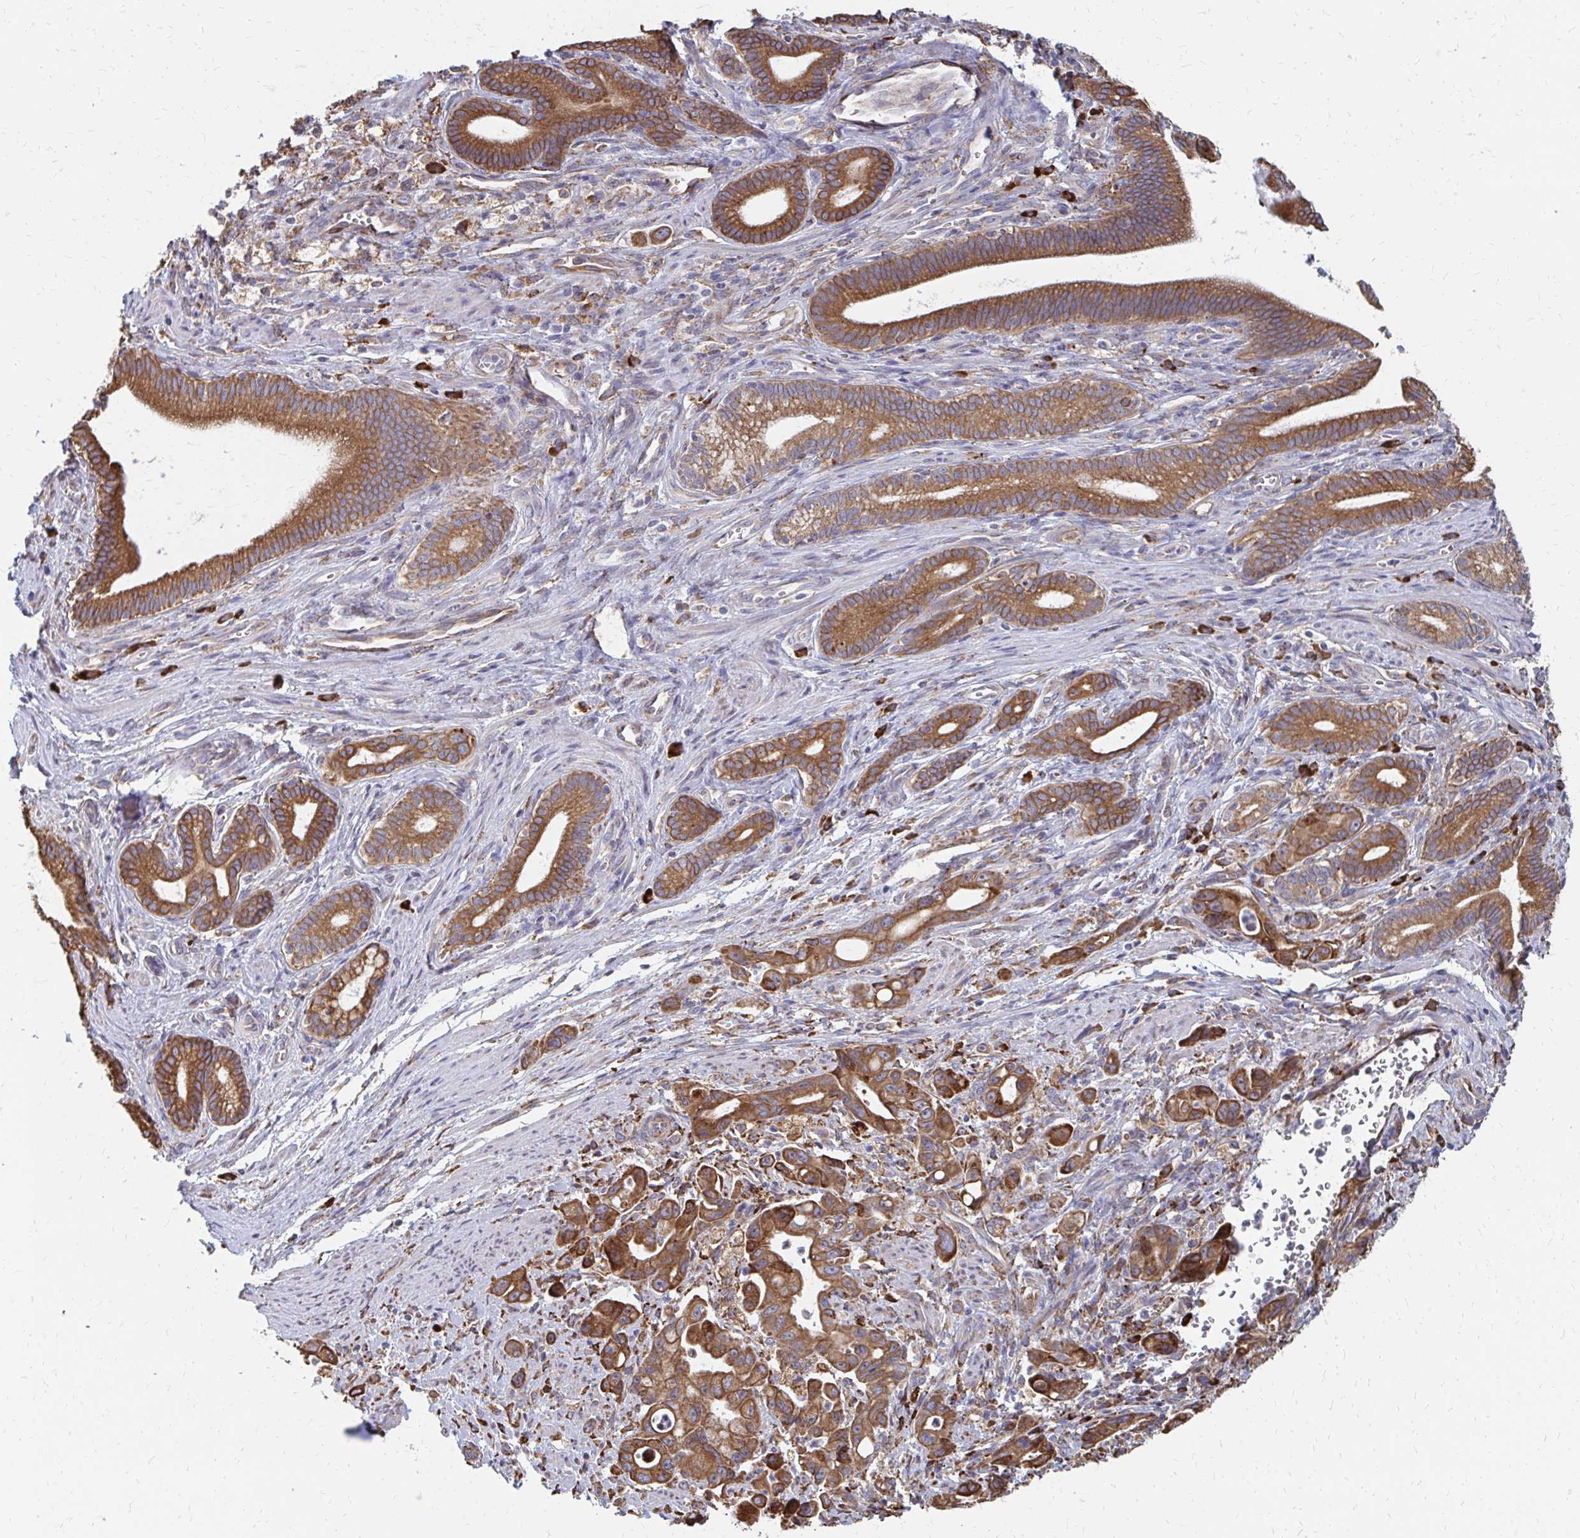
{"staining": {"intensity": "strong", "quantity": ">75%", "location": "cytoplasmic/membranous"}, "tissue": "pancreatic cancer", "cell_type": "Tumor cells", "image_type": "cancer", "snomed": [{"axis": "morphology", "description": "Adenocarcinoma, NOS"}, {"axis": "topography", "description": "Pancreas"}], "caption": "The immunohistochemical stain highlights strong cytoplasmic/membranous expression in tumor cells of adenocarcinoma (pancreatic) tissue. (DAB (3,3'-diaminobenzidine) IHC with brightfield microscopy, high magnification).", "gene": "PPP1R13L", "patient": {"sex": "male", "age": 68}}